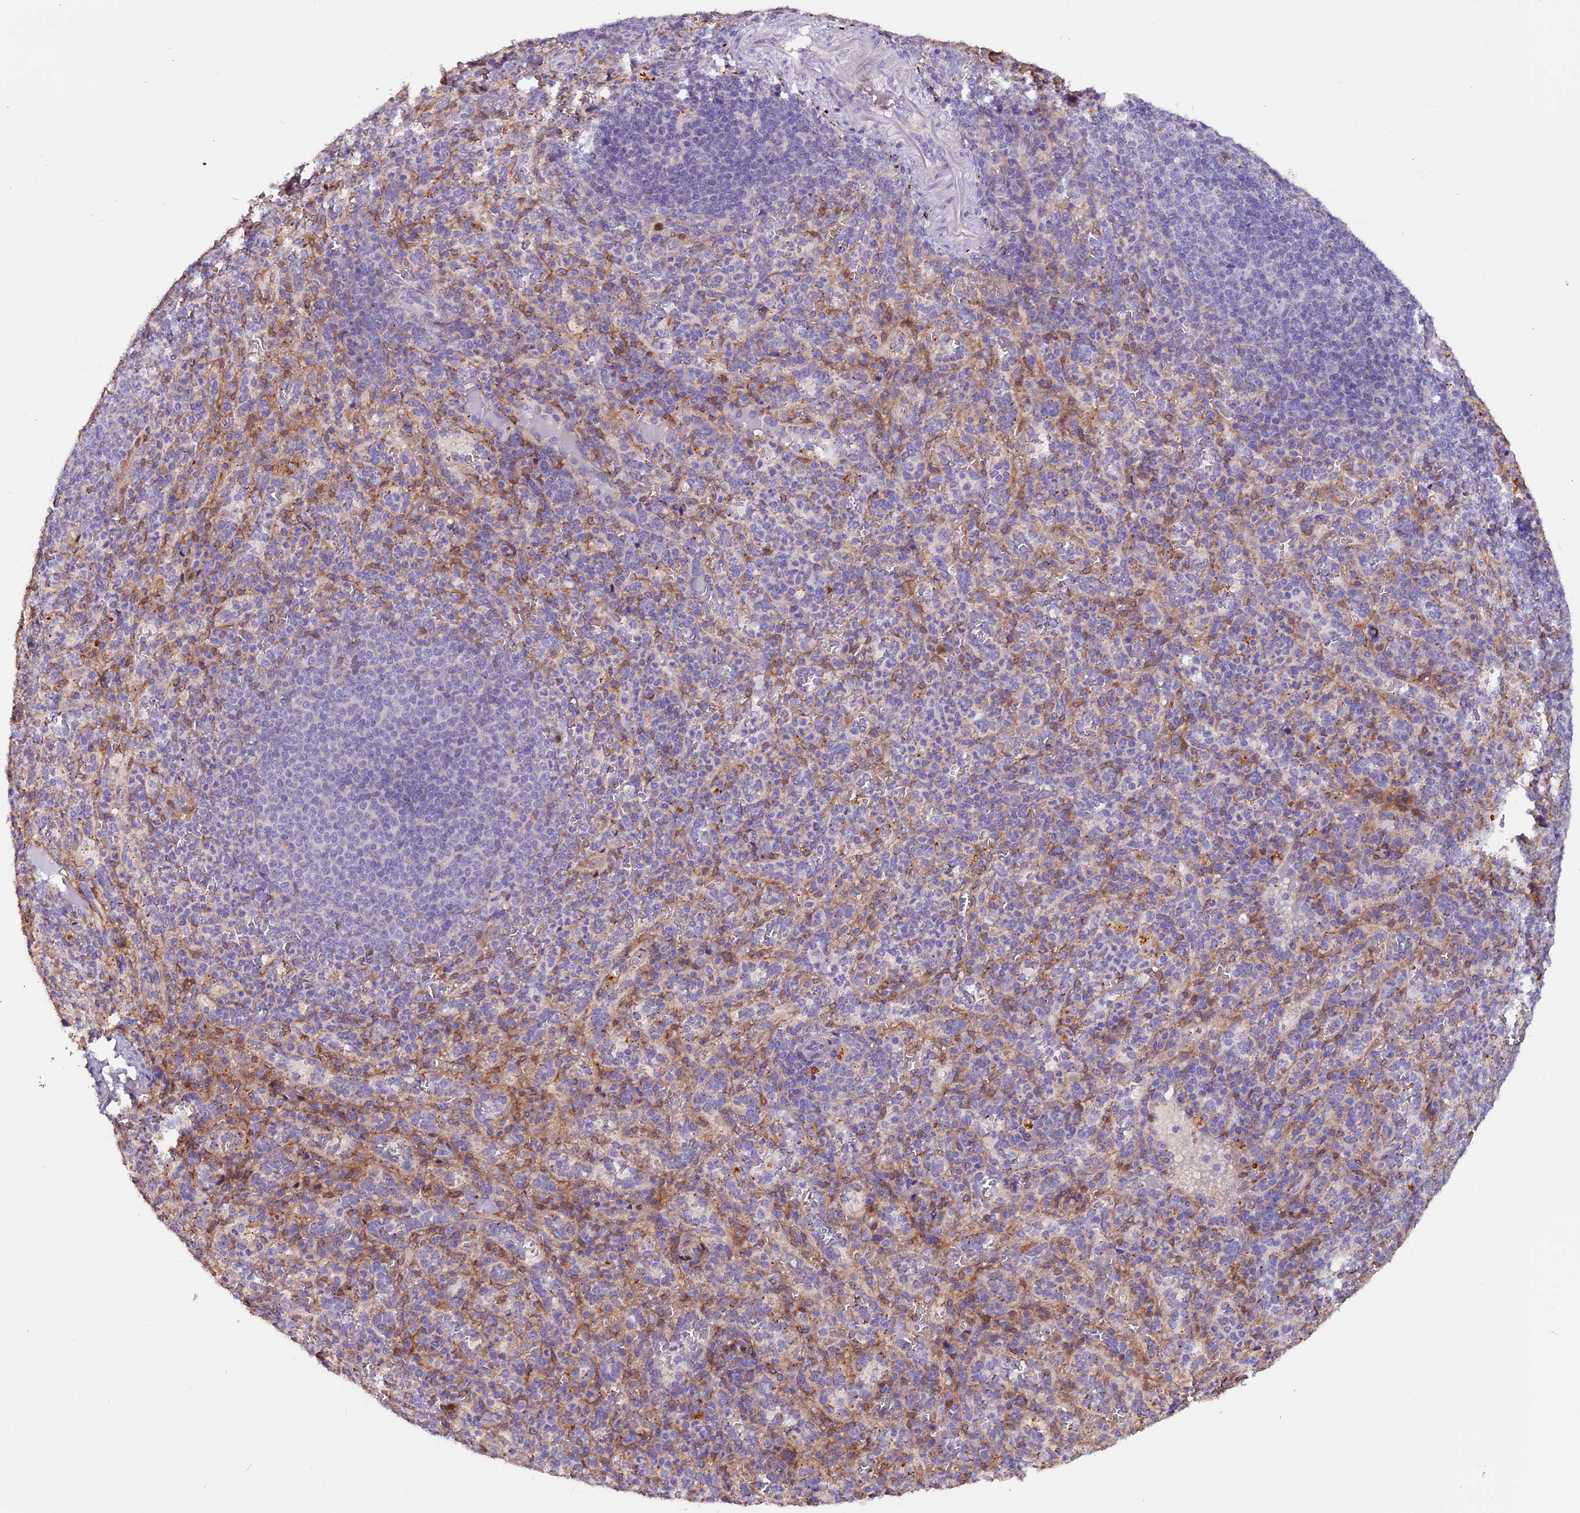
{"staining": {"intensity": "negative", "quantity": "none", "location": "none"}, "tissue": "spleen", "cell_type": "Cells in red pulp", "image_type": "normal", "snomed": [{"axis": "morphology", "description": "Normal tissue, NOS"}, {"axis": "topography", "description": "Spleen"}], "caption": "Immunohistochemistry photomicrograph of benign human spleen stained for a protein (brown), which displays no expression in cells in red pulp. (Immunohistochemistry (ihc), brightfield microscopy, high magnification).", "gene": "NCK2", "patient": {"sex": "female", "age": 21}}